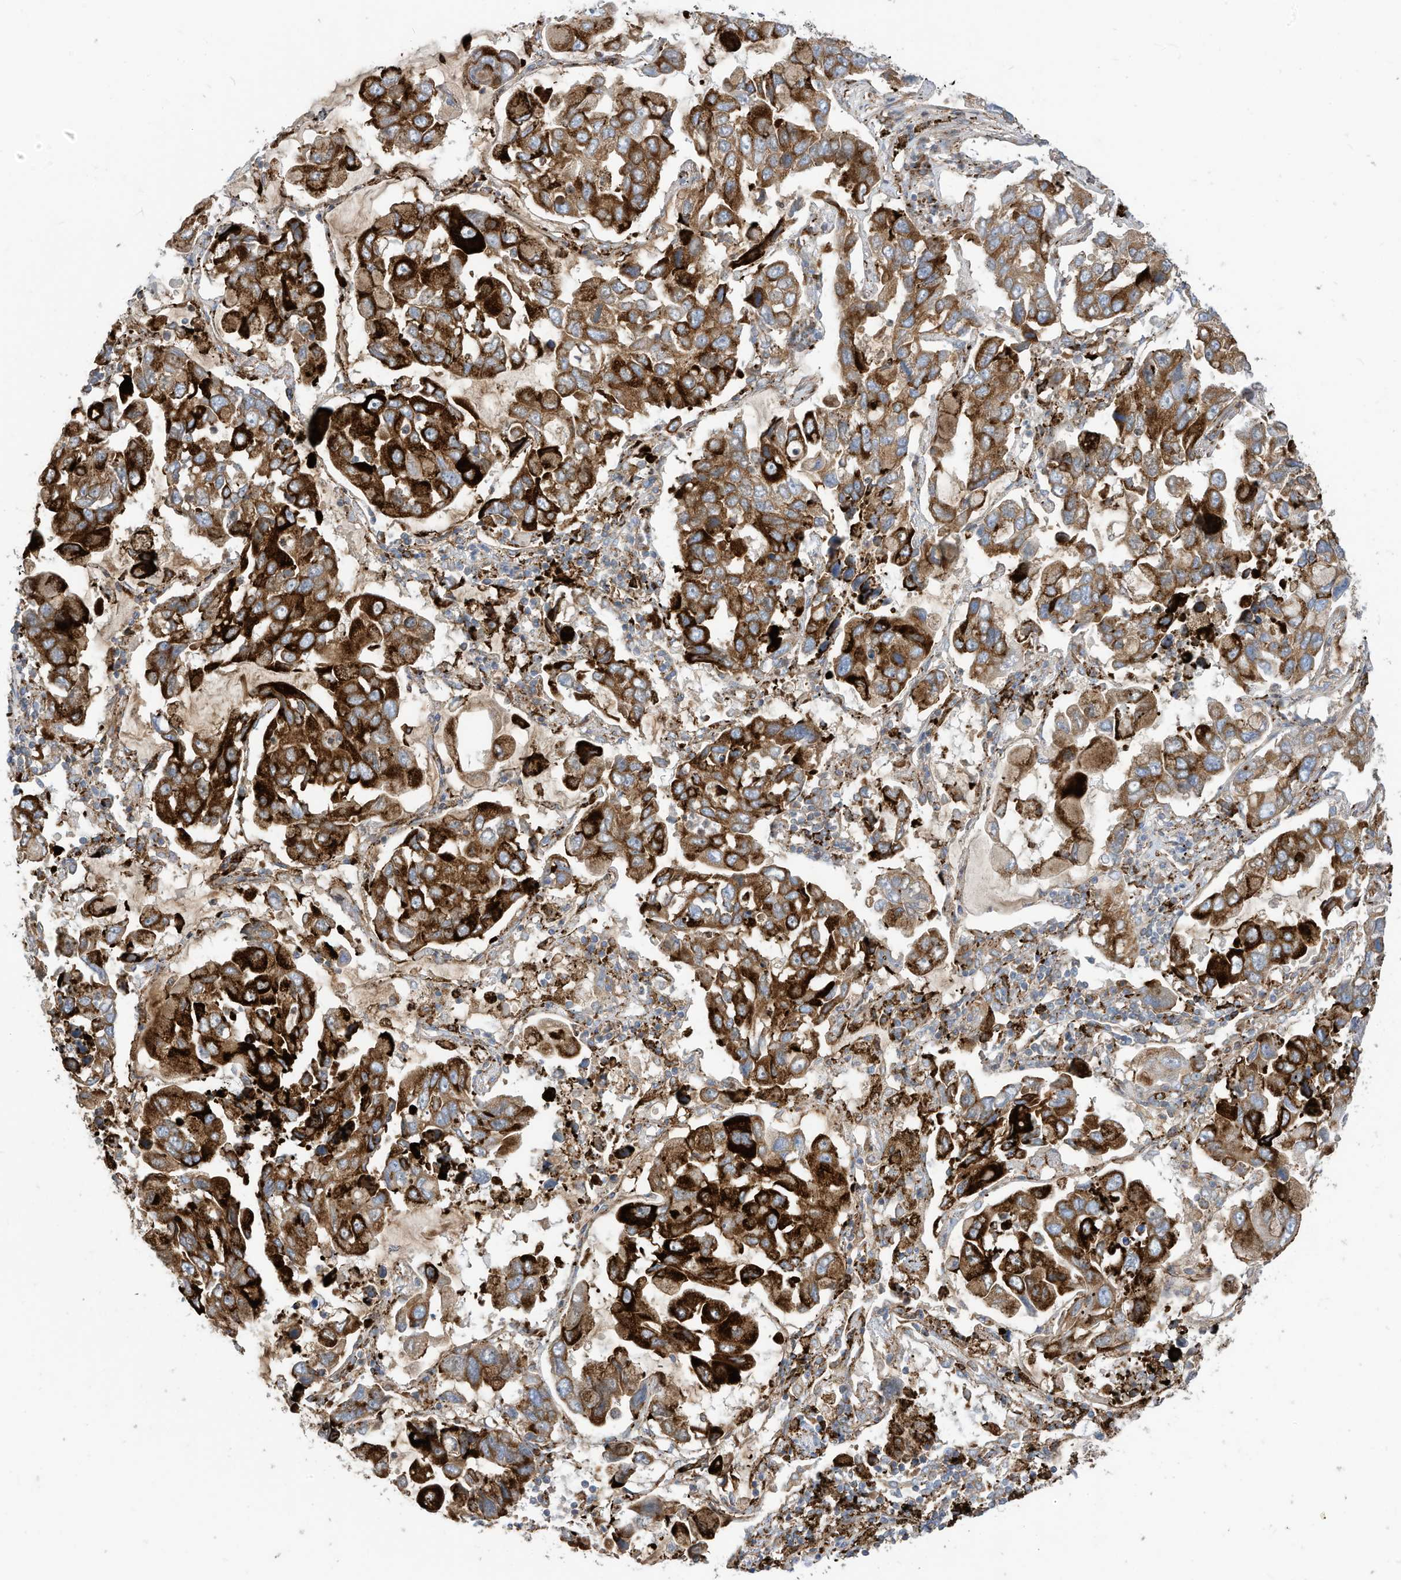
{"staining": {"intensity": "strong", "quantity": ">75%", "location": "cytoplasmic/membranous"}, "tissue": "lung cancer", "cell_type": "Tumor cells", "image_type": "cancer", "snomed": [{"axis": "morphology", "description": "Adenocarcinoma, NOS"}, {"axis": "topography", "description": "Lung"}], "caption": "Immunohistochemistry (IHC) micrograph of lung cancer stained for a protein (brown), which shows high levels of strong cytoplasmic/membranous expression in approximately >75% of tumor cells.", "gene": "TRNAU1AP", "patient": {"sex": "male", "age": 64}}